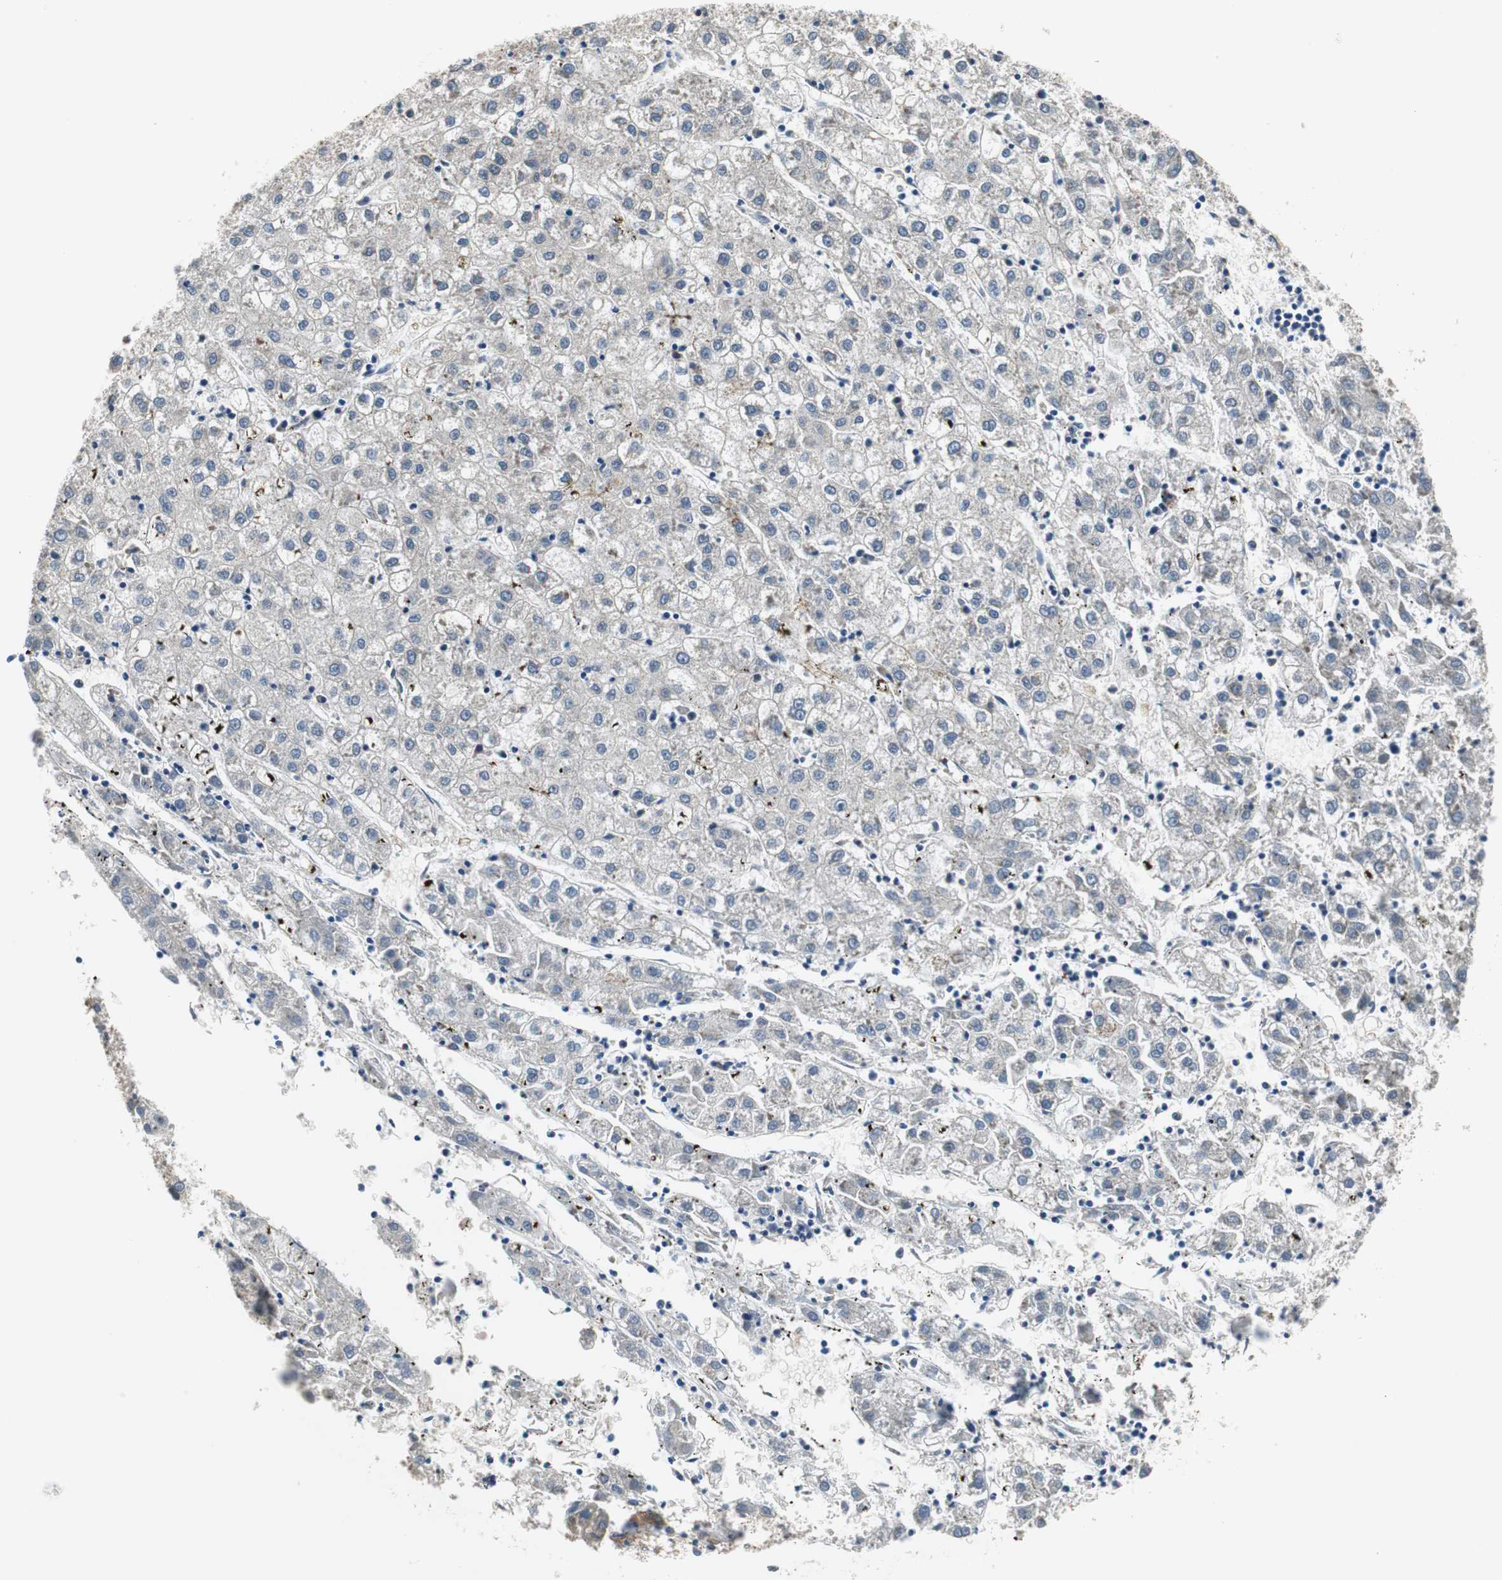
{"staining": {"intensity": "negative", "quantity": "none", "location": "none"}, "tissue": "liver cancer", "cell_type": "Tumor cells", "image_type": "cancer", "snomed": [{"axis": "morphology", "description": "Carcinoma, Hepatocellular, NOS"}, {"axis": "topography", "description": "Liver"}], "caption": "Liver hepatocellular carcinoma was stained to show a protein in brown. There is no significant positivity in tumor cells. The staining was performed using DAB to visualize the protein expression in brown, while the nuclei were stained in blue with hematoxylin (Magnification: 20x).", "gene": "FADS2", "patient": {"sex": "male", "age": 72}}